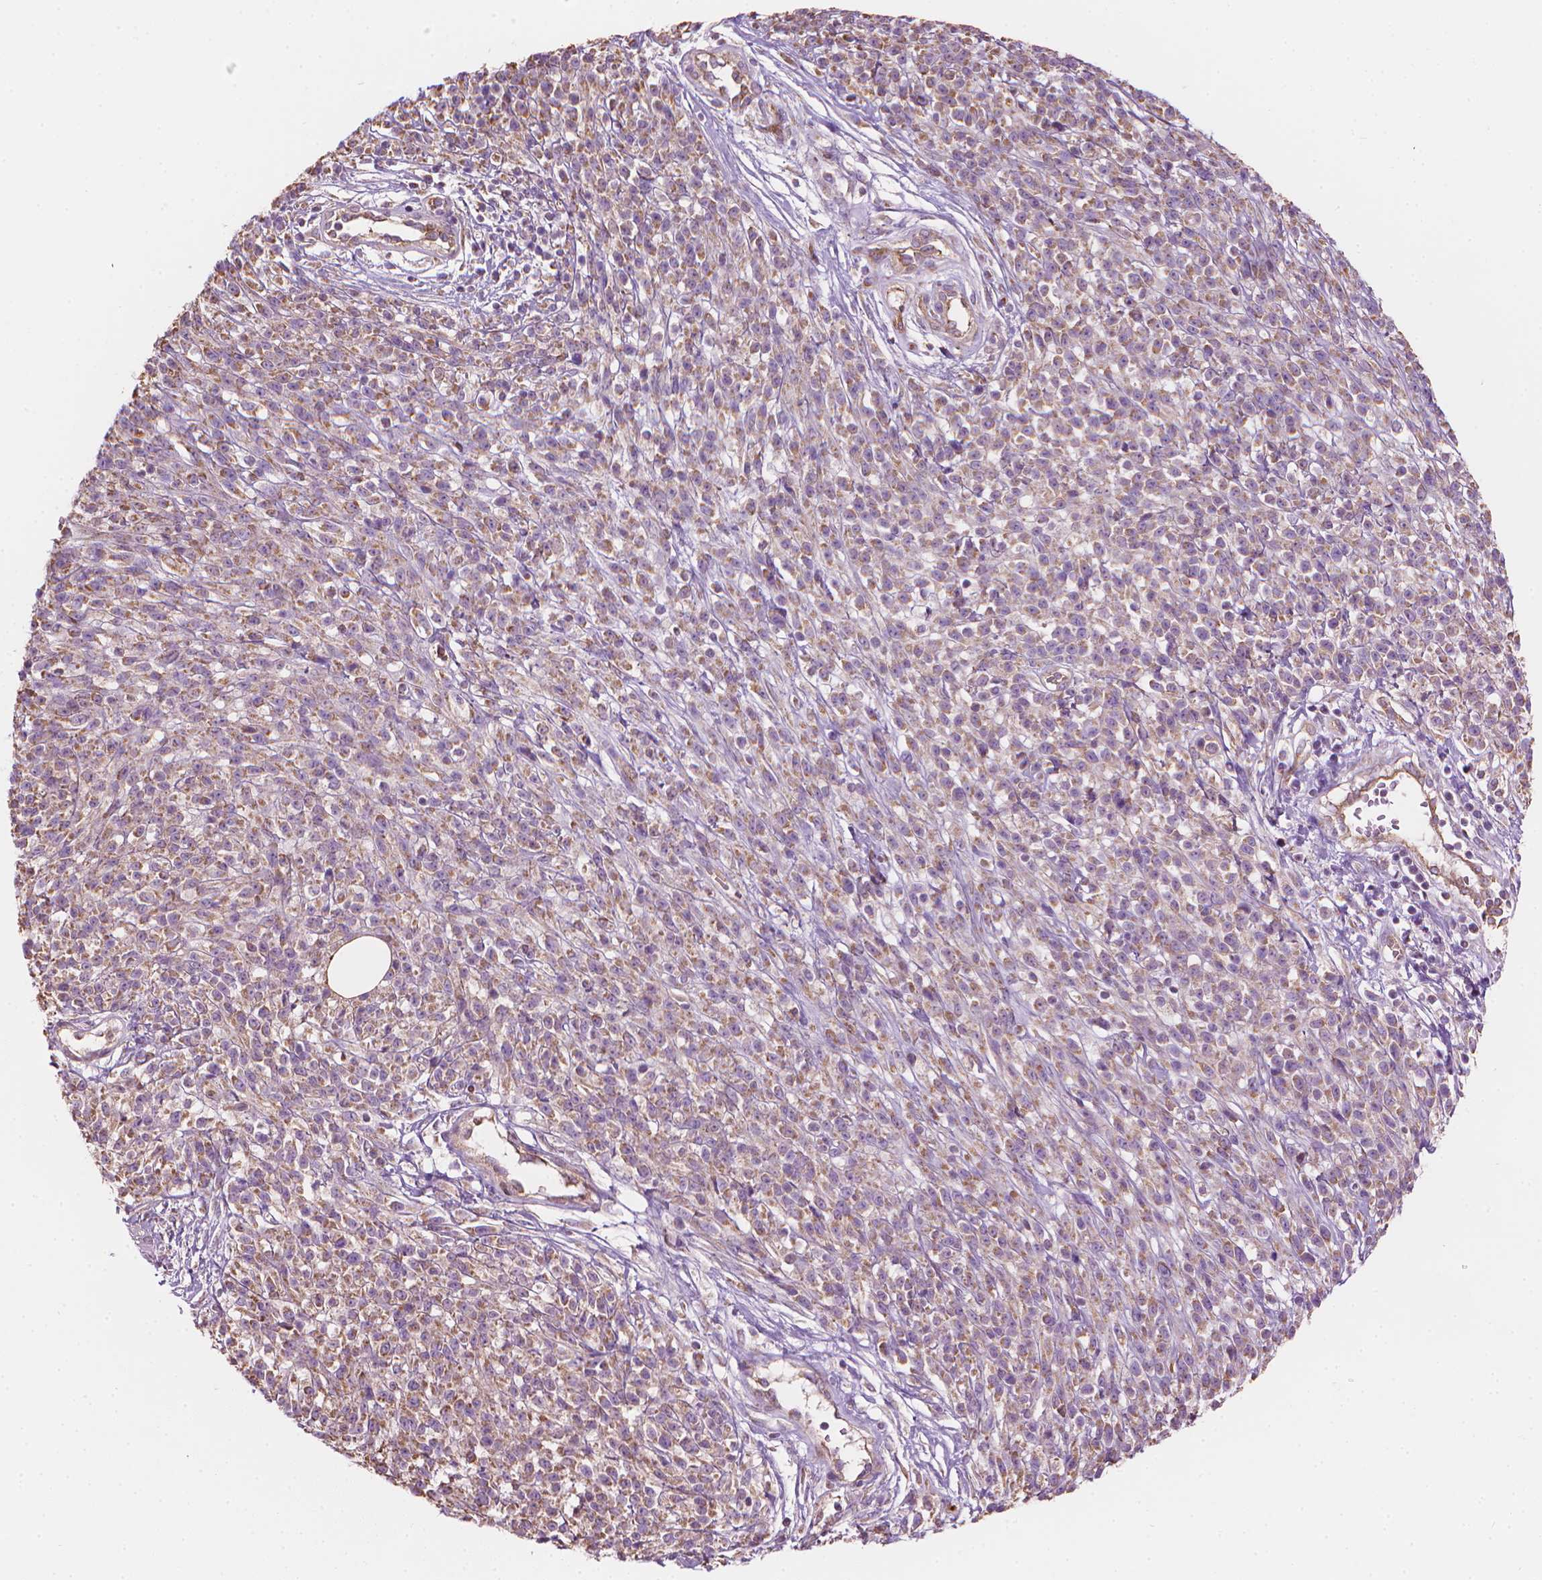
{"staining": {"intensity": "moderate", "quantity": "25%-75%", "location": "cytoplasmic/membranous"}, "tissue": "melanoma", "cell_type": "Tumor cells", "image_type": "cancer", "snomed": [{"axis": "morphology", "description": "Malignant melanoma, NOS"}, {"axis": "topography", "description": "Skin"}, {"axis": "topography", "description": "Skin of trunk"}], "caption": "IHC photomicrograph of human malignant melanoma stained for a protein (brown), which displays medium levels of moderate cytoplasmic/membranous staining in about 25%-75% of tumor cells.", "gene": "TTC29", "patient": {"sex": "male", "age": 74}}